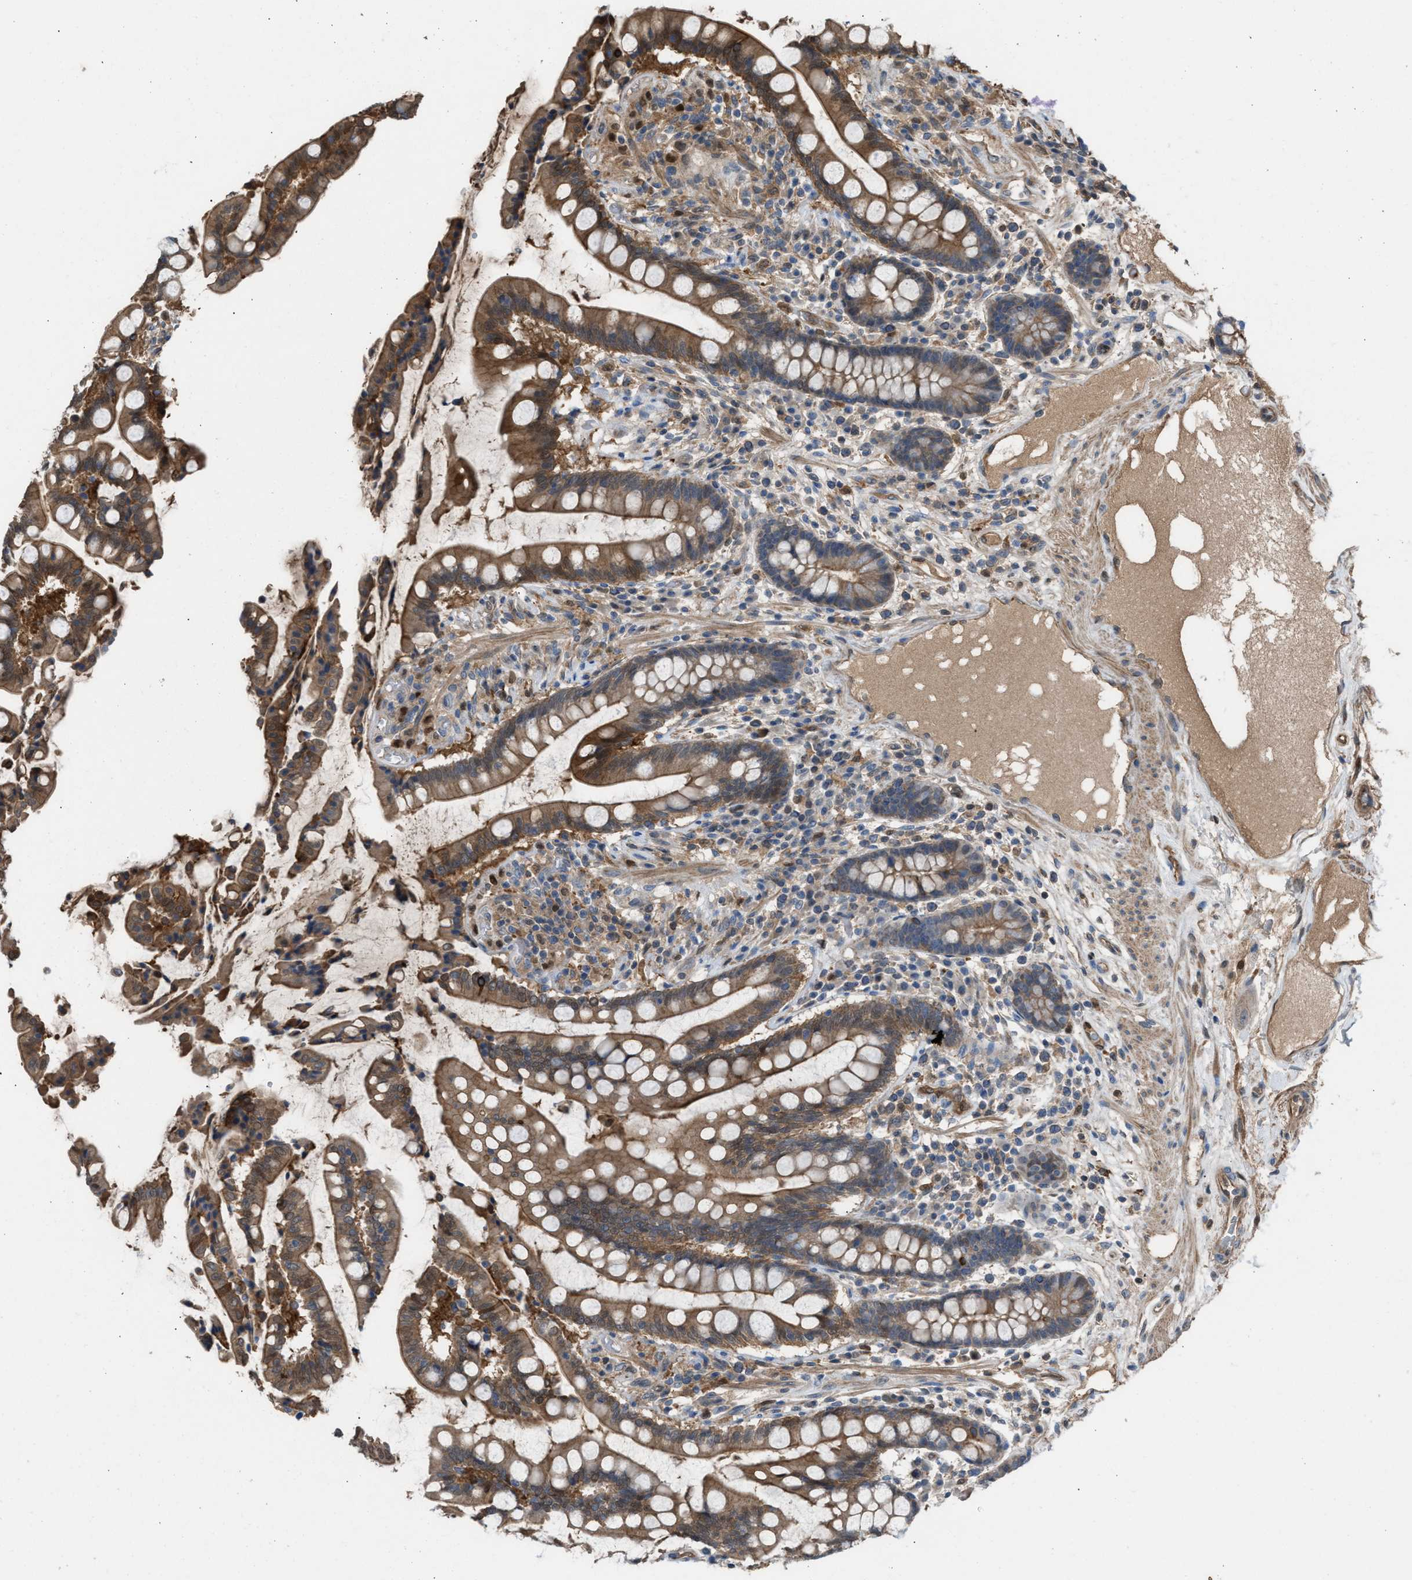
{"staining": {"intensity": "moderate", "quantity": ">75%", "location": "cytoplasmic/membranous"}, "tissue": "colon", "cell_type": "Endothelial cells", "image_type": "normal", "snomed": [{"axis": "morphology", "description": "Normal tissue, NOS"}, {"axis": "topography", "description": "Colon"}], "caption": "A medium amount of moderate cytoplasmic/membranous expression is seen in about >75% of endothelial cells in unremarkable colon. Immunohistochemistry stains the protein in brown and the nuclei are stained blue.", "gene": "TPK1", "patient": {"sex": "male", "age": 73}}